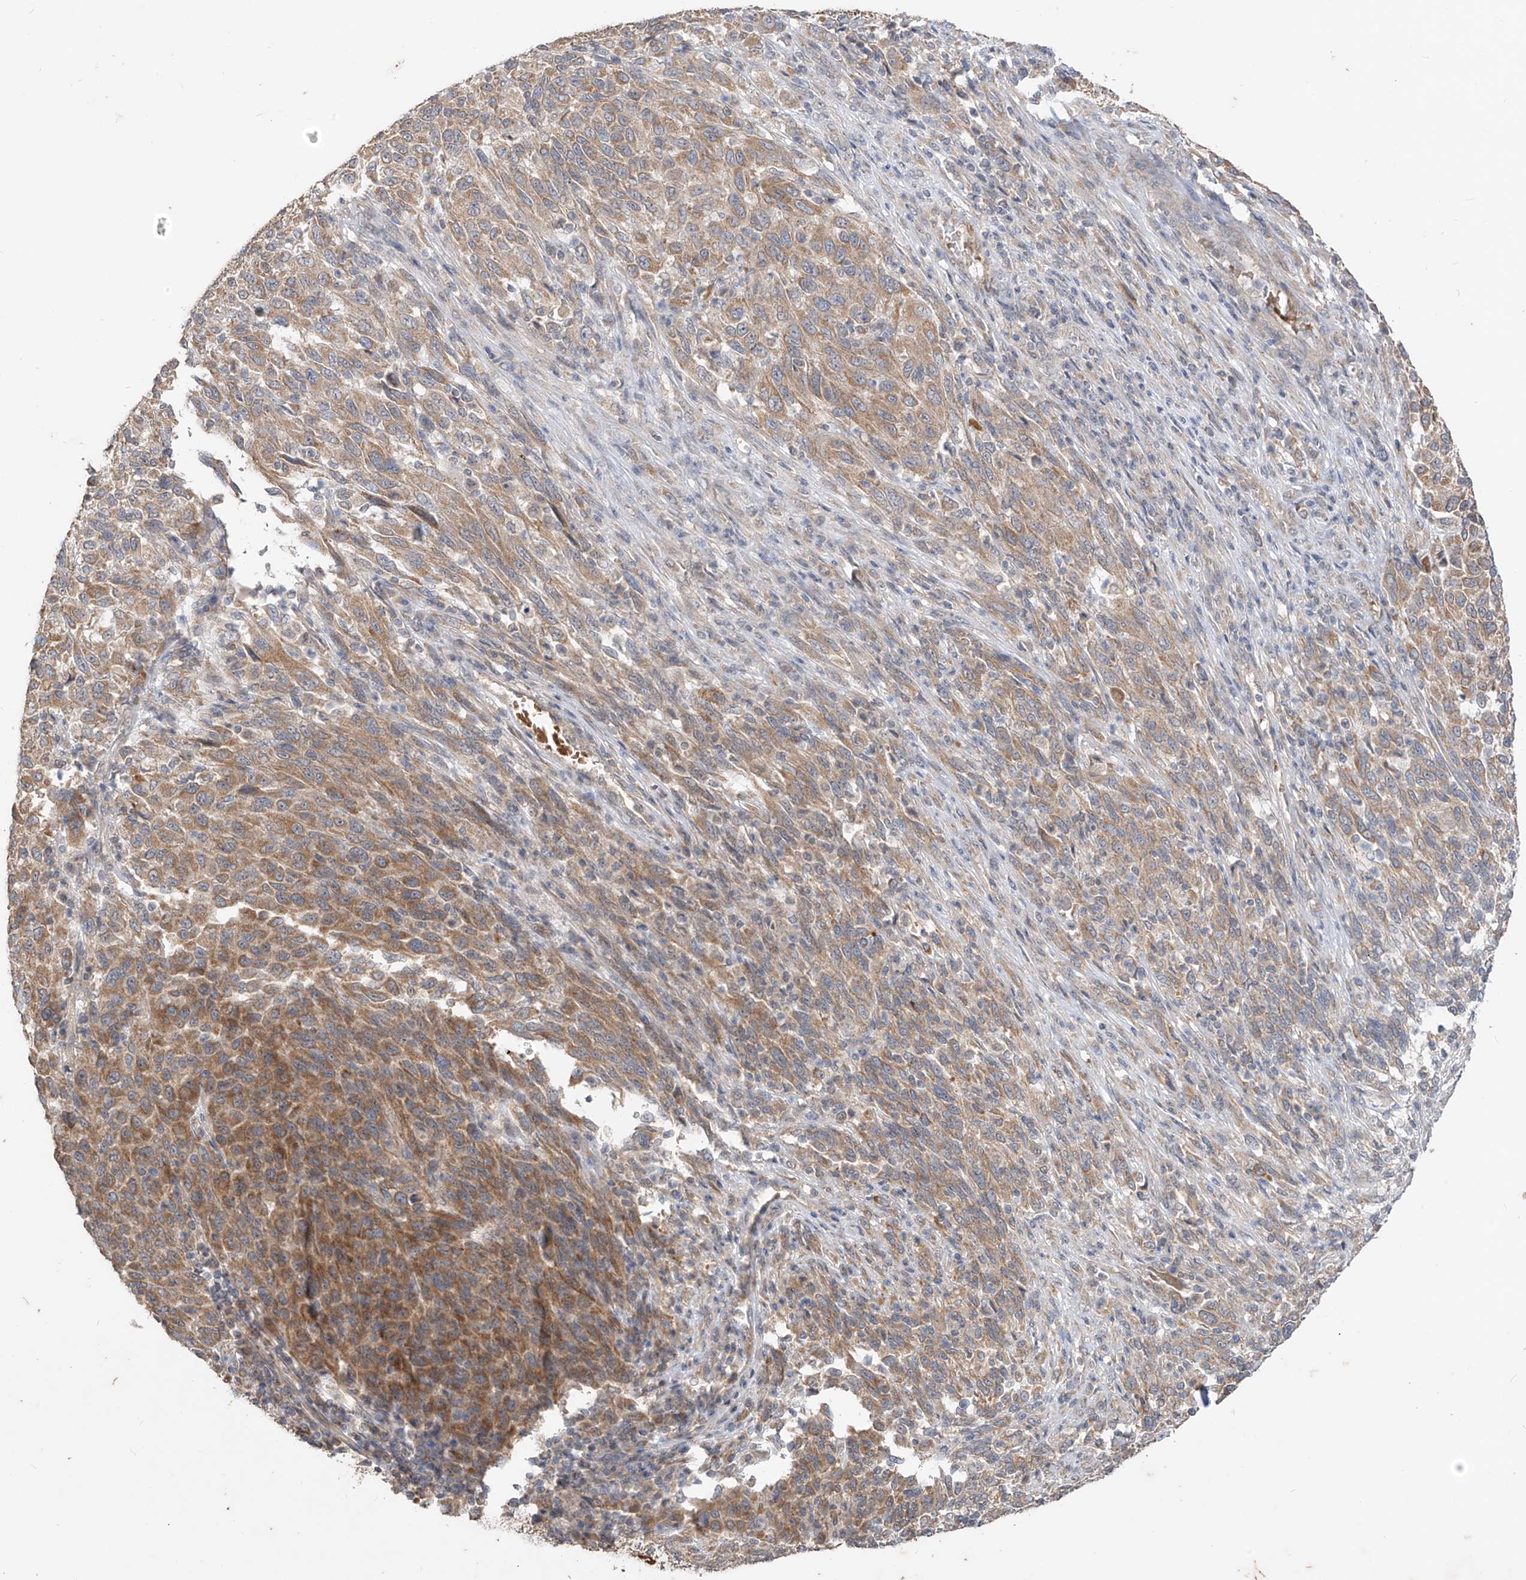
{"staining": {"intensity": "moderate", "quantity": ">75%", "location": "cytoplasmic/membranous"}, "tissue": "melanoma", "cell_type": "Tumor cells", "image_type": "cancer", "snomed": [{"axis": "morphology", "description": "Malignant melanoma, Metastatic site"}, {"axis": "topography", "description": "Lymph node"}], "caption": "The photomicrograph exhibits immunohistochemical staining of melanoma. There is moderate cytoplasmic/membranous staining is present in about >75% of tumor cells.", "gene": "MTUS2", "patient": {"sex": "male", "age": 61}}